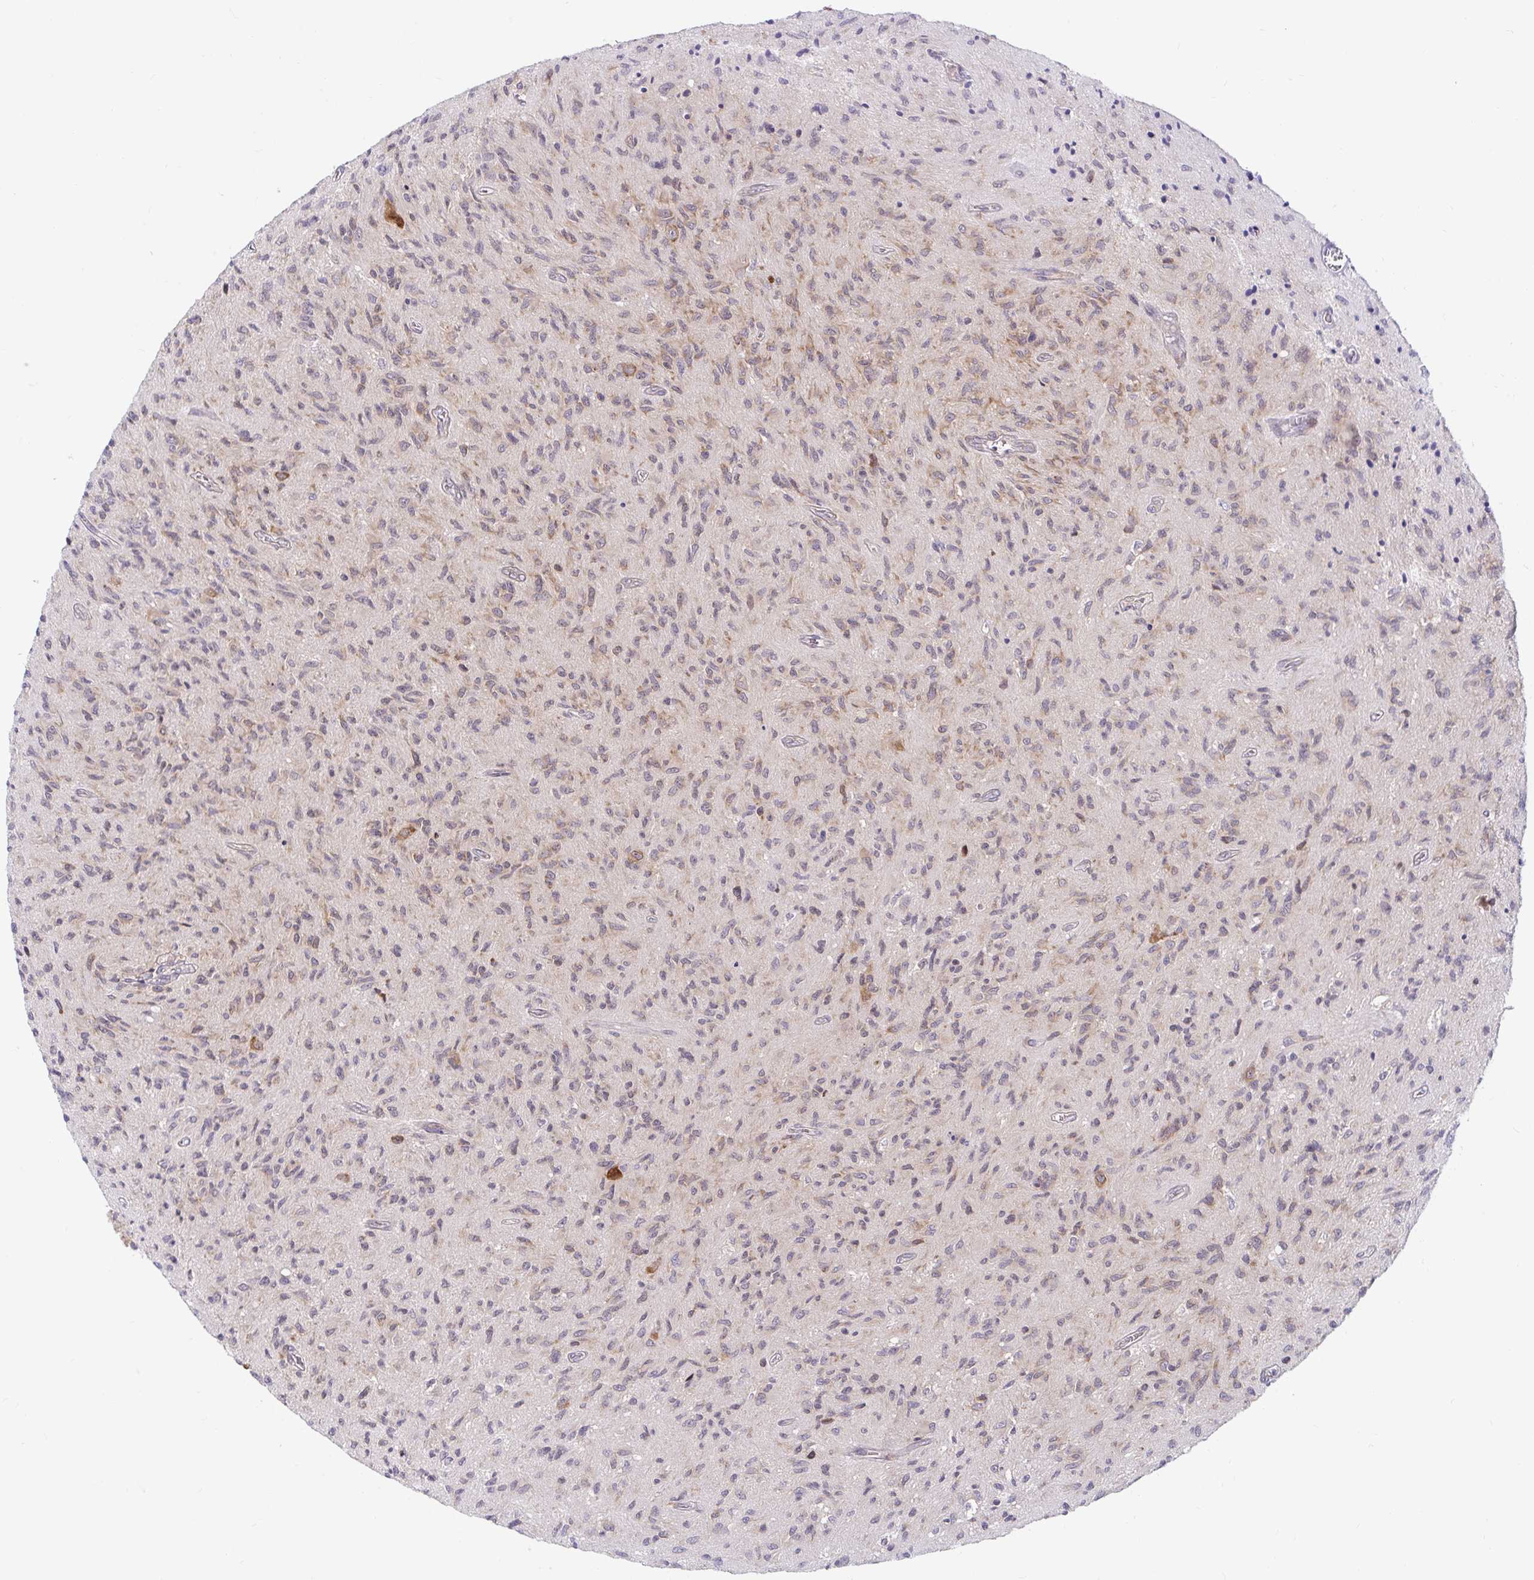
{"staining": {"intensity": "weak", "quantity": "<25%", "location": "cytoplasmic/membranous"}, "tissue": "glioma", "cell_type": "Tumor cells", "image_type": "cancer", "snomed": [{"axis": "morphology", "description": "Glioma, malignant, High grade"}, {"axis": "topography", "description": "Brain"}], "caption": "There is no significant staining in tumor cells of glioma.", "gene": "LARP1", "patient": {"sex": "male", "age": 54}}